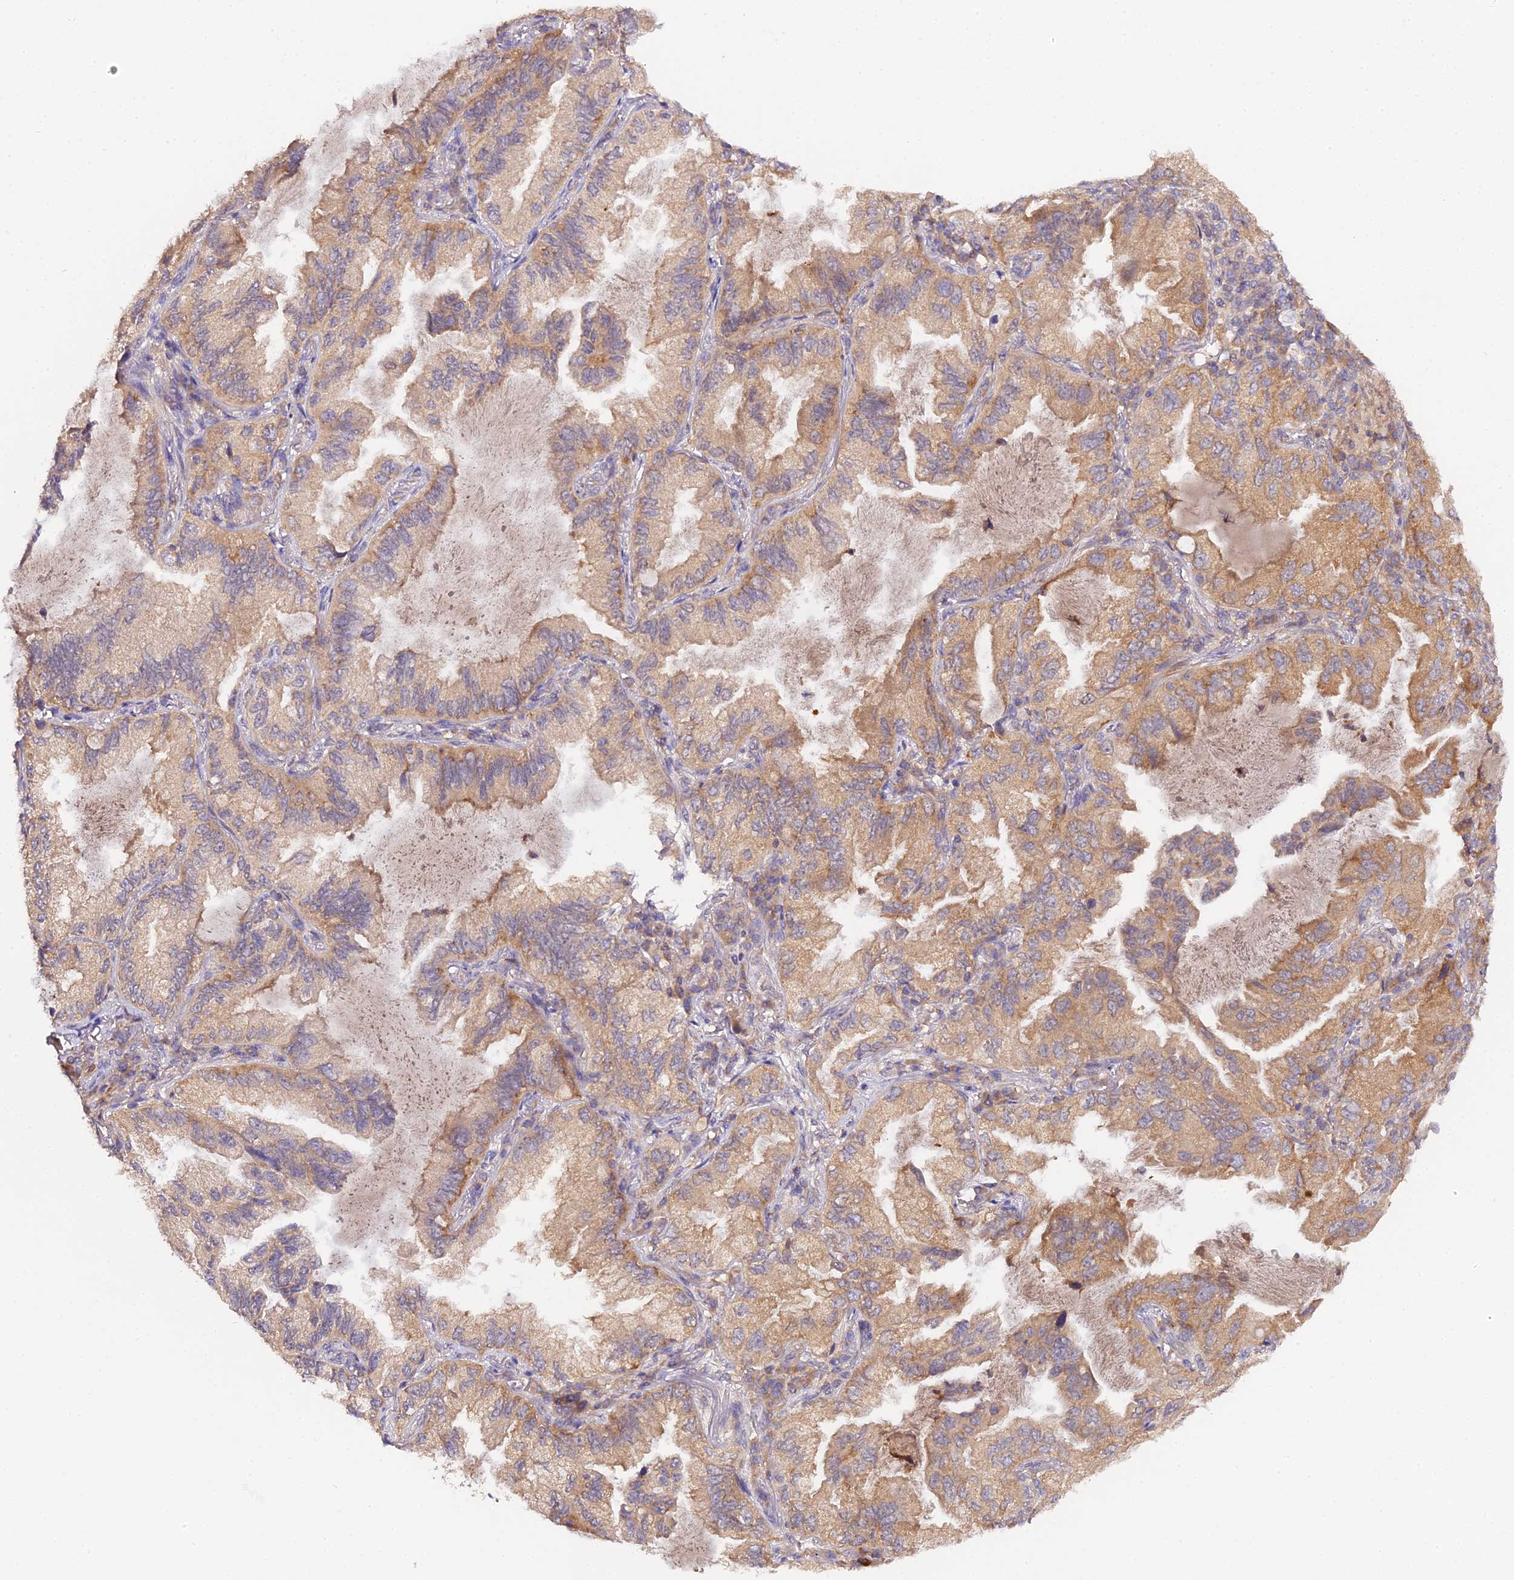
{"staining": {"intensity": "moderate", "quantity": ">75%", "location": "cytoplasmic/membranous"}, "tissue": "lung cancer", "cell_type": "Tumor cells", "image_type": "cancer", "snomed": [{"axis": "morphology", "description": "Adenocarcinoma, NOS"}, {"axis": "topography", "description": "Lung"}], "caption": "Human adenocarcinoma (lung) stained with a protein marker exhibits moderate staining in tumor cells.", "gene": "TRIM26", "patient": {"sex": "female", "age": 69}}